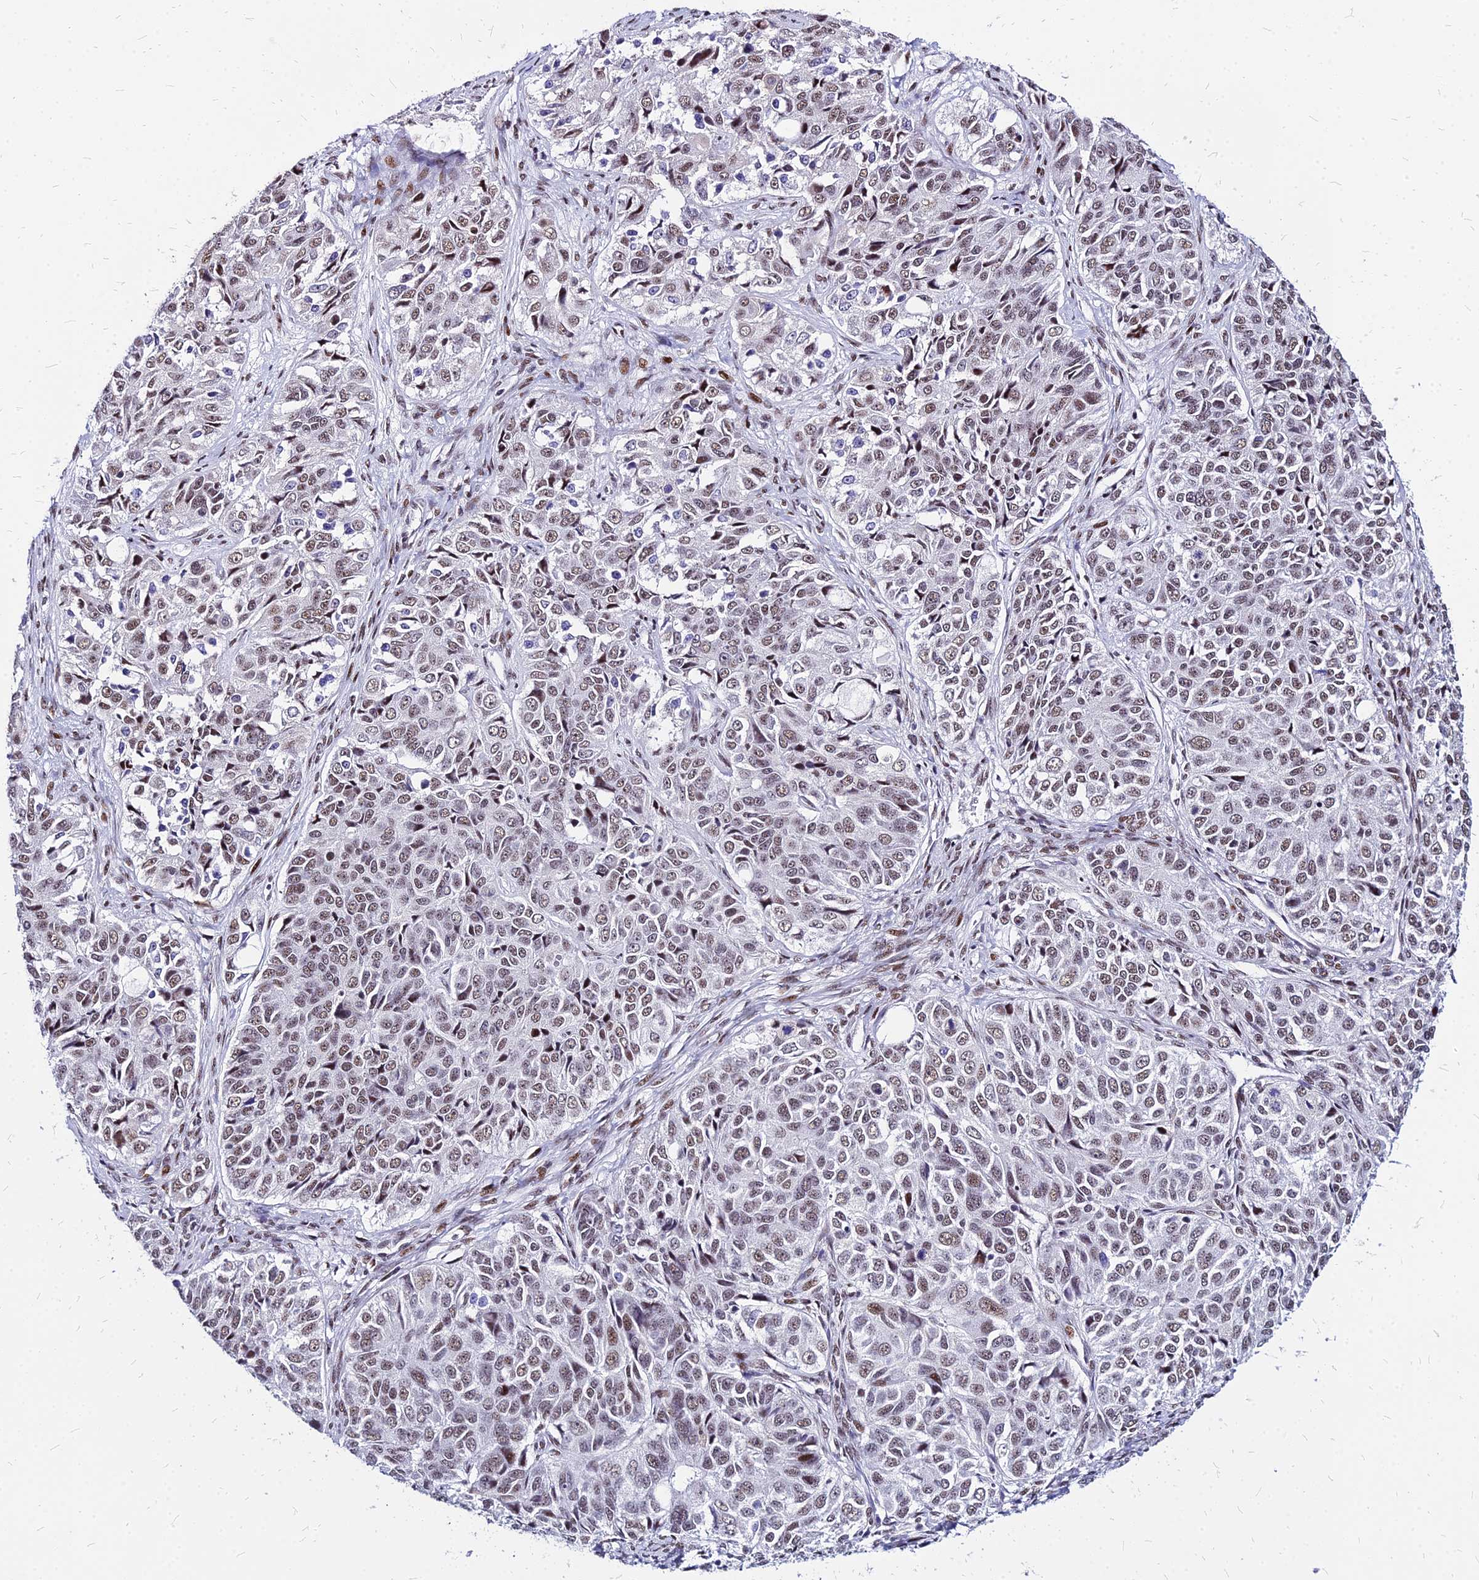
{"staining": {"intensity": "moderate", "quantity": "25%-75%", "location": "nuclear"}, "tissue": "ovarian cancer", "cell_type": "Tumor cells", "image_type": "cancer", "snomed": [{"axis": "morphology", "description": "Carcinoma, endometroid"}, {"axis": "topography", "description": "Ovary"}], "caption": "A histopathology image of human ovarian cancer stained for a protein reveals moderate nuclear brown staining in tumor cells. The protein of interest is shown in brown color, while the nuclei are stained blue.", "gene": "FDX2", "patient": {"sex": "female", "age": 51}}